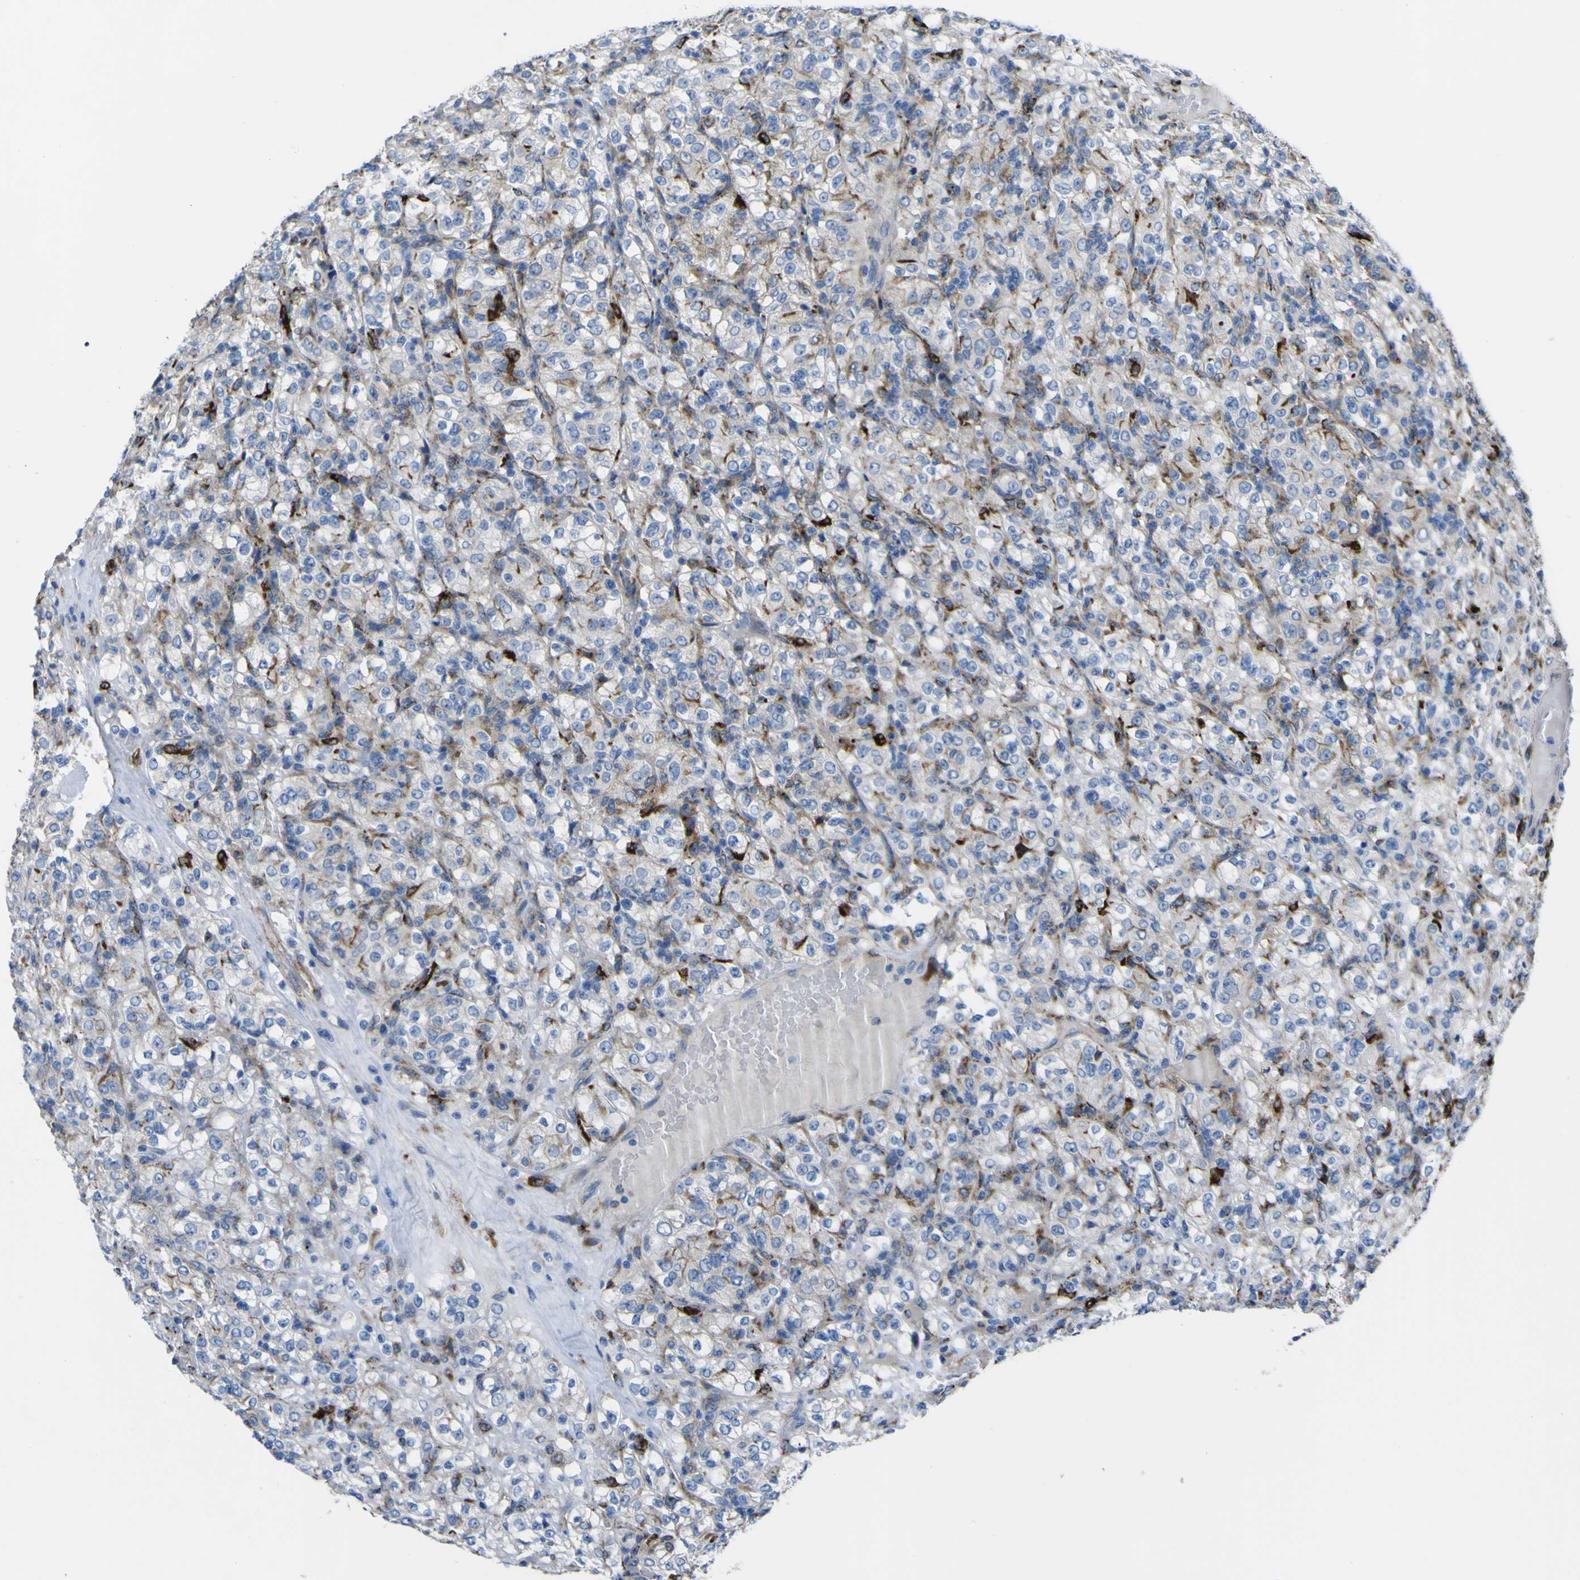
{"staining": {"intensity": "strong", "quantity": "<25%", "location": "cytoplasmic/membranous"}, "tissue": "renal cancer", "cell_type": "Tumor cells", "image_type": "cancer", "snomed": [{"axis": "morphology", "description": "Normal tissue, NOS"}, {"axis": "morphology", "description": "Adenocarcinoma, NOS"}, {"axis": "topography", "description": "Kidney"}], "caption": "About <25% of tumor cells in adenocarcinoma (renal) demonstrate strong cytoplasmic/membranous protein positivity as visualized by brown immunohistochemical staining.", "gene": "CST3", "patient": {"sex": "female", "age": 72}}